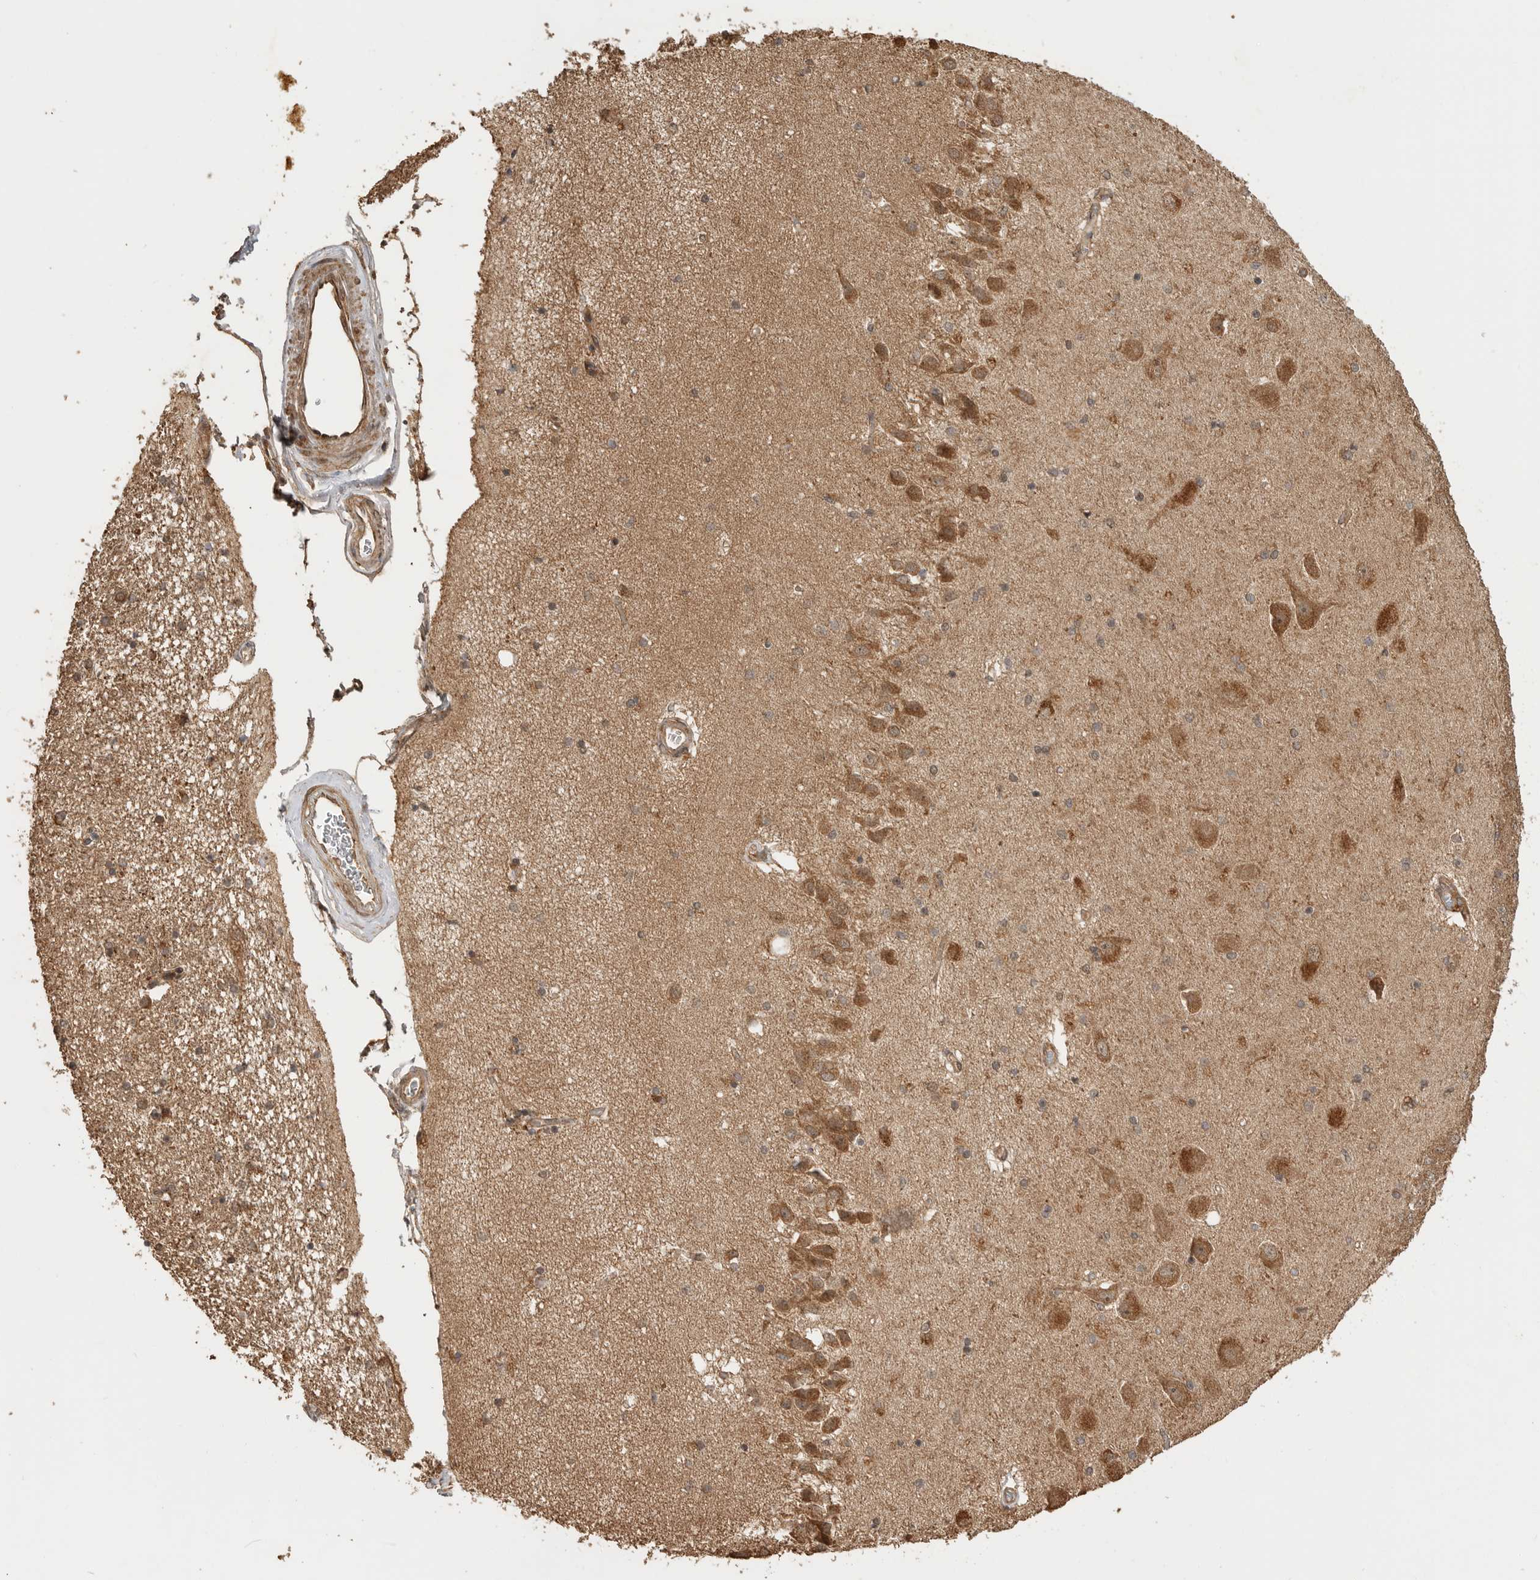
{"staining": {"intensity": "moderate", "quantity": "25%-75%", "location": "cytoplasmic/membranous"}, "tissue": "hippocampus", "cell_type": "Glial cells", "image_type": "normal", "snomed": [{"axis": "morphology", "description": "Normal tissue, NOS"}, {"axis": "topography", "description": "Hippocampus"}], "caption": "Immunohistochemistry (DAB) staining of unremarkable hippocampus exhibits moderate cytoplasmic/membranous protein positivity in about 25%-75% of glial cells.", "gene": "BOC", "patient": {"sex": "female", "age": 54}}